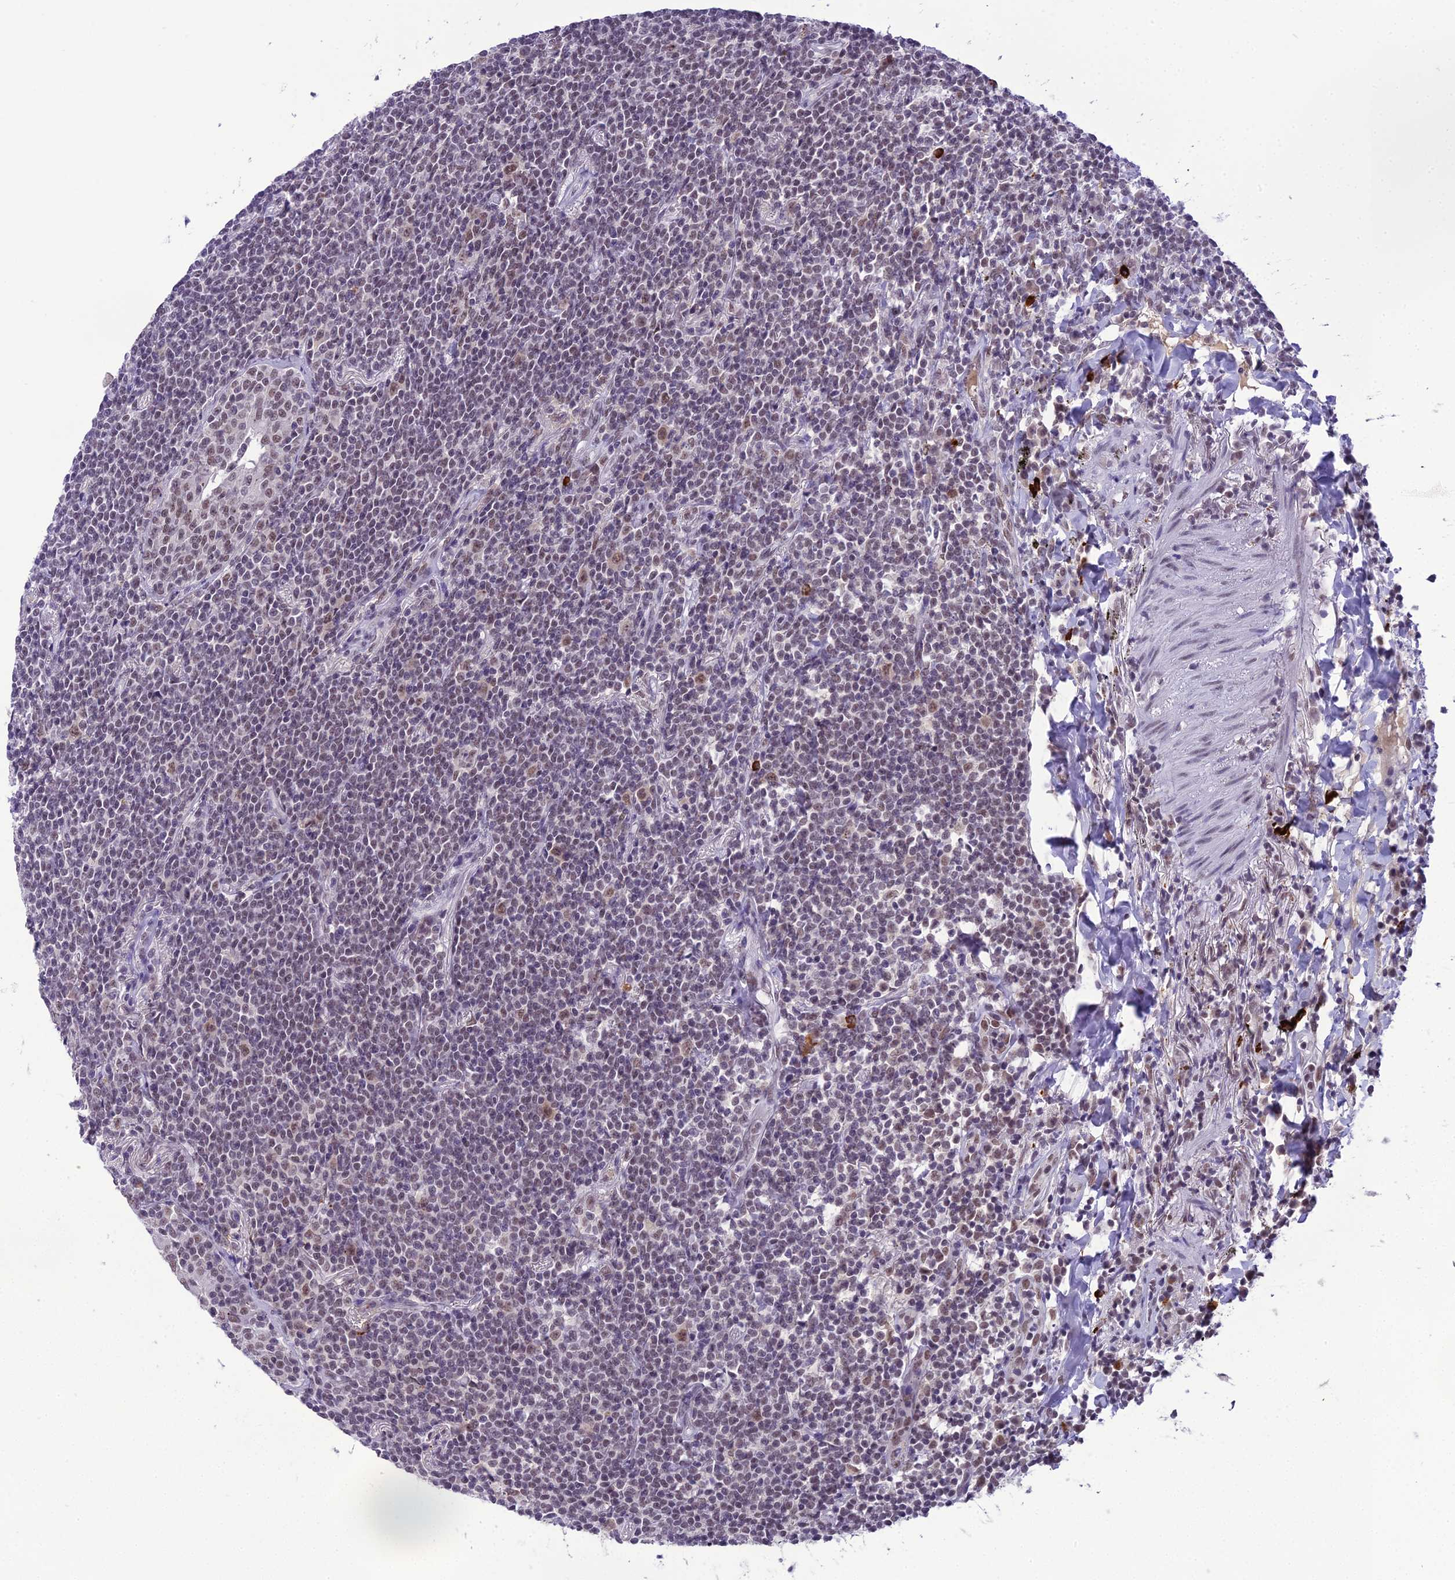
{"staining": {"intensity": "weak", "quantity": "<25%", "location": "nuclear"}, "tissue": "lymphoma", "cell_type": "Tumor cells", "image_type": "cancer", "snomed": [{"axis": "morphology", "description": "Malignant lymphoma, non-Hodgkin's type, Low grade"}, {"axis": "topography", "description": "Lung"}], "caption": "Immunohistochemistry (IHC) image of human lymphoma stained for a protein (brown), which shows no positivity in tumor cells.", "gene": "SH3RF3", "patient": {"sex": "female", "age": 71}}